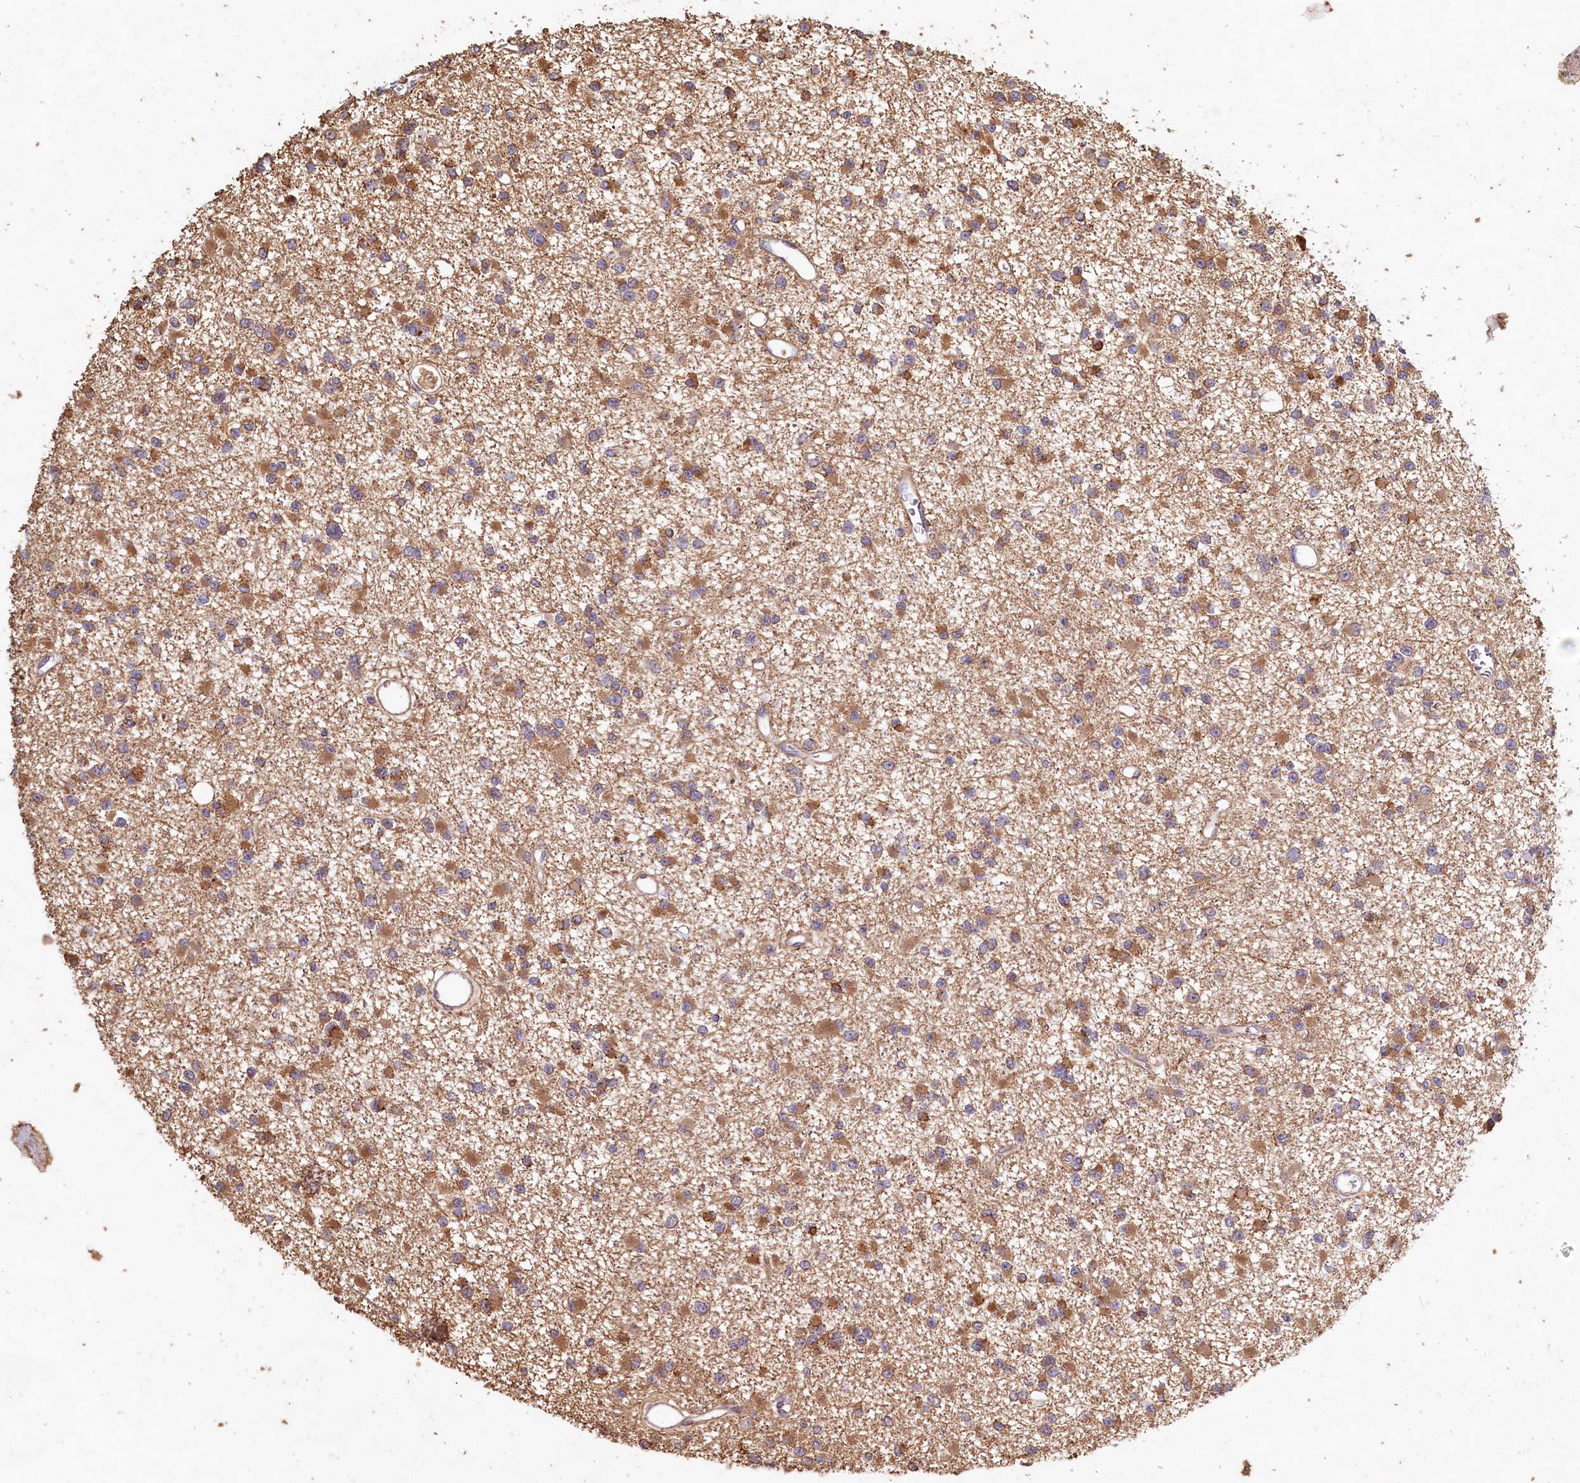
{"staining": {"intensity": "moderate", "quantity": ">75%", "location": "cytoplasmic/membranous"}, "tissue": "glioma", "cell_type": "Tumor cells", "image_type": "cancer", "snomed": [{"axis": "morphology", "description": "Glioma, malignant, Low grade"}, {"axis": "topography", "description": "Brain"}], "caption": "Protein analysis of glioma tissue displays moderate cytoplasmic/membranous staining in about >75% of tumor cells.", "gene": "FUNDC1", "patient": {"sex": "female", "age": 22}}